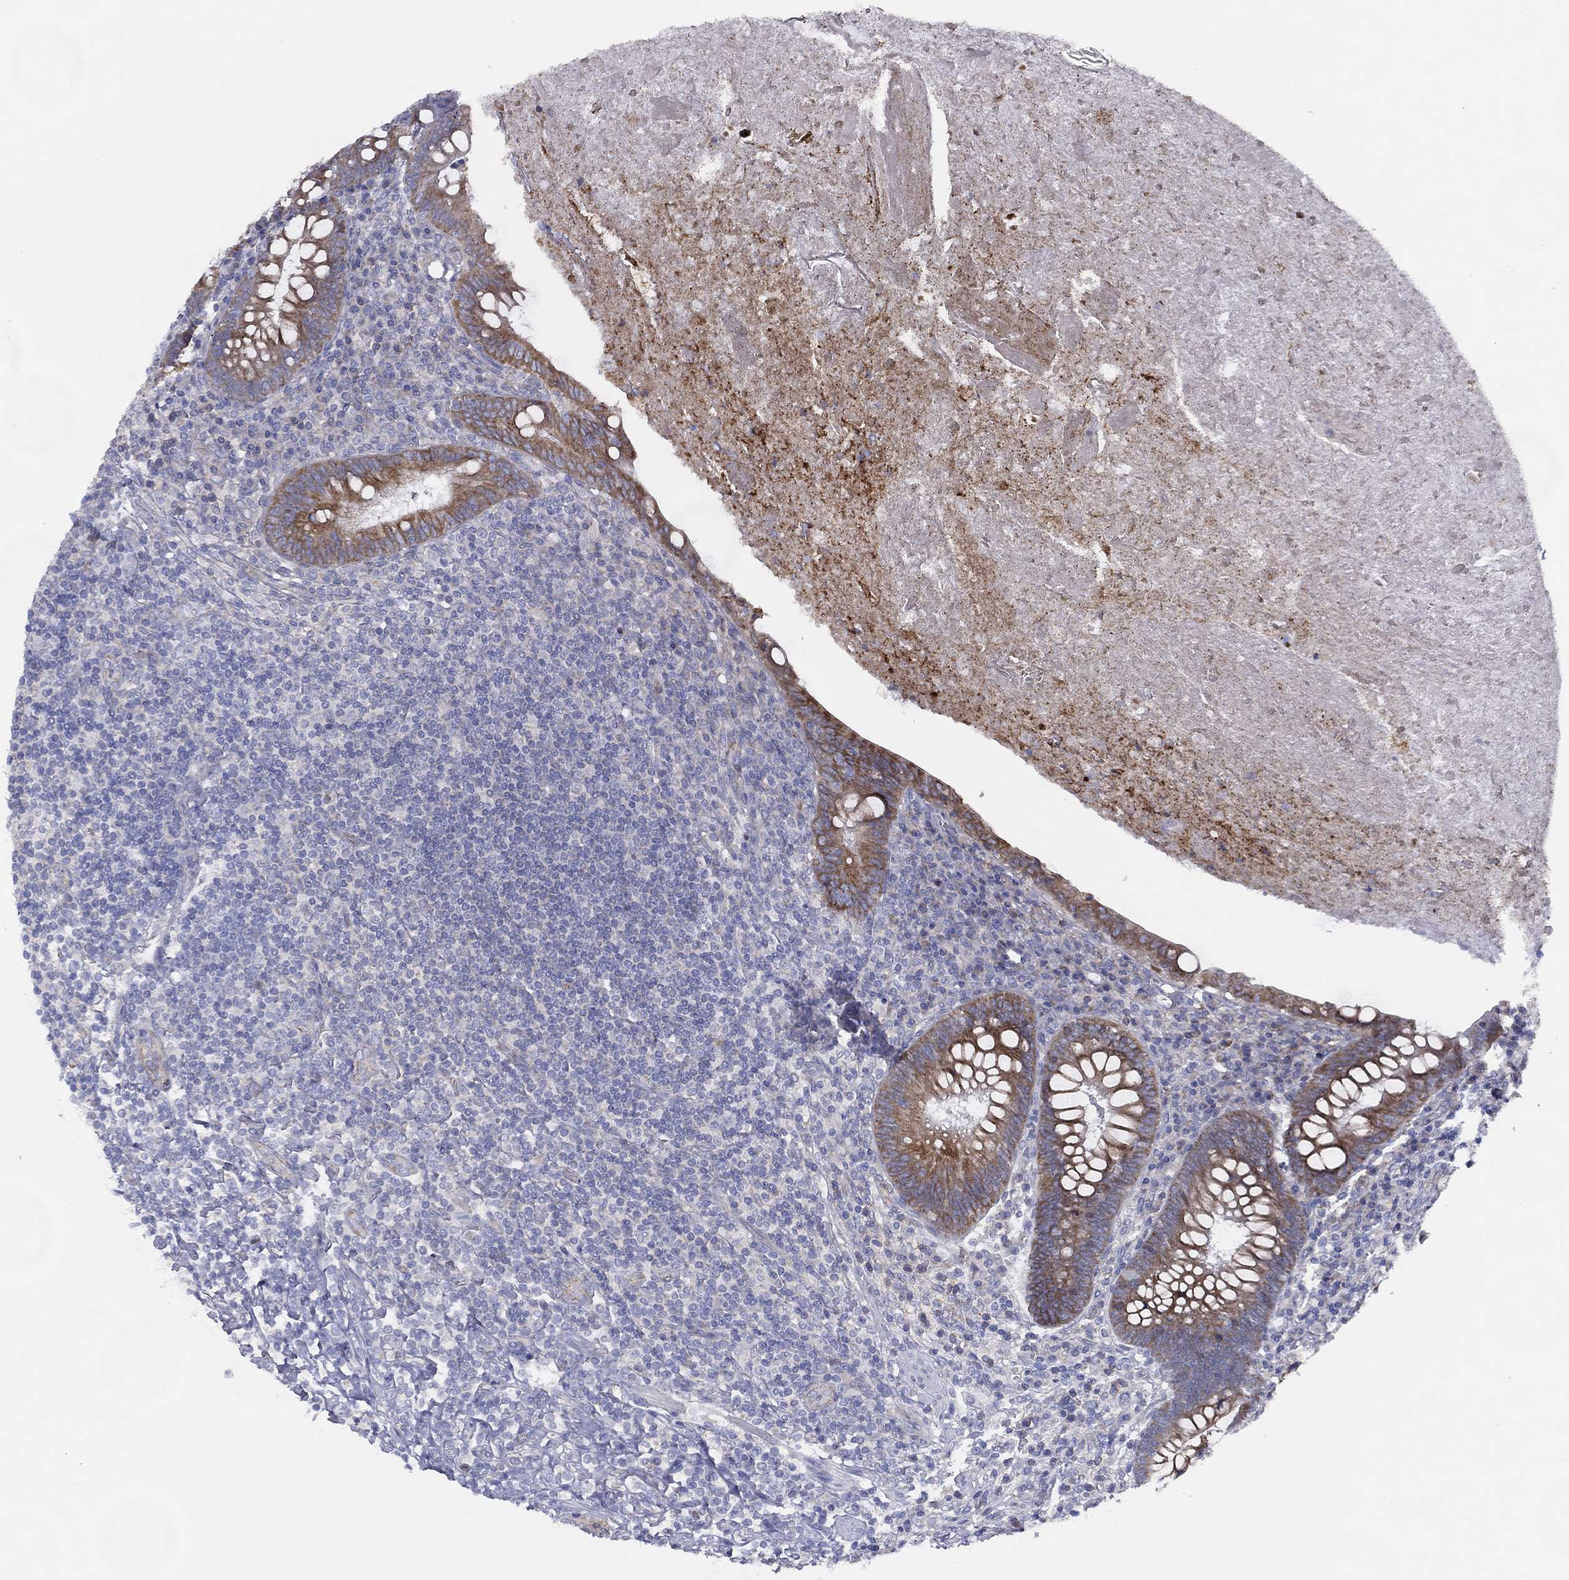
{"staining": {"intensity": "moderate", "quantity": ">75%", "location": "cytoplasmic/membranous"}, "tissue": "appendix", "cell_type": "Glandular cells", "image_type": "normal", "snomed": [{"axis": "morphology", "description": "Normal tissue, NOS"}, {"axis": "topography", "description": "Appendix"}], "caption": "The image shows immunohistochemical staining of benign appendix. There is moderate cytoplasmic/membranous positivity is appreciated in about >75% of glandular cells.", "gene": "ZNF223", "patient": {"sex": "male", "age": 47}}